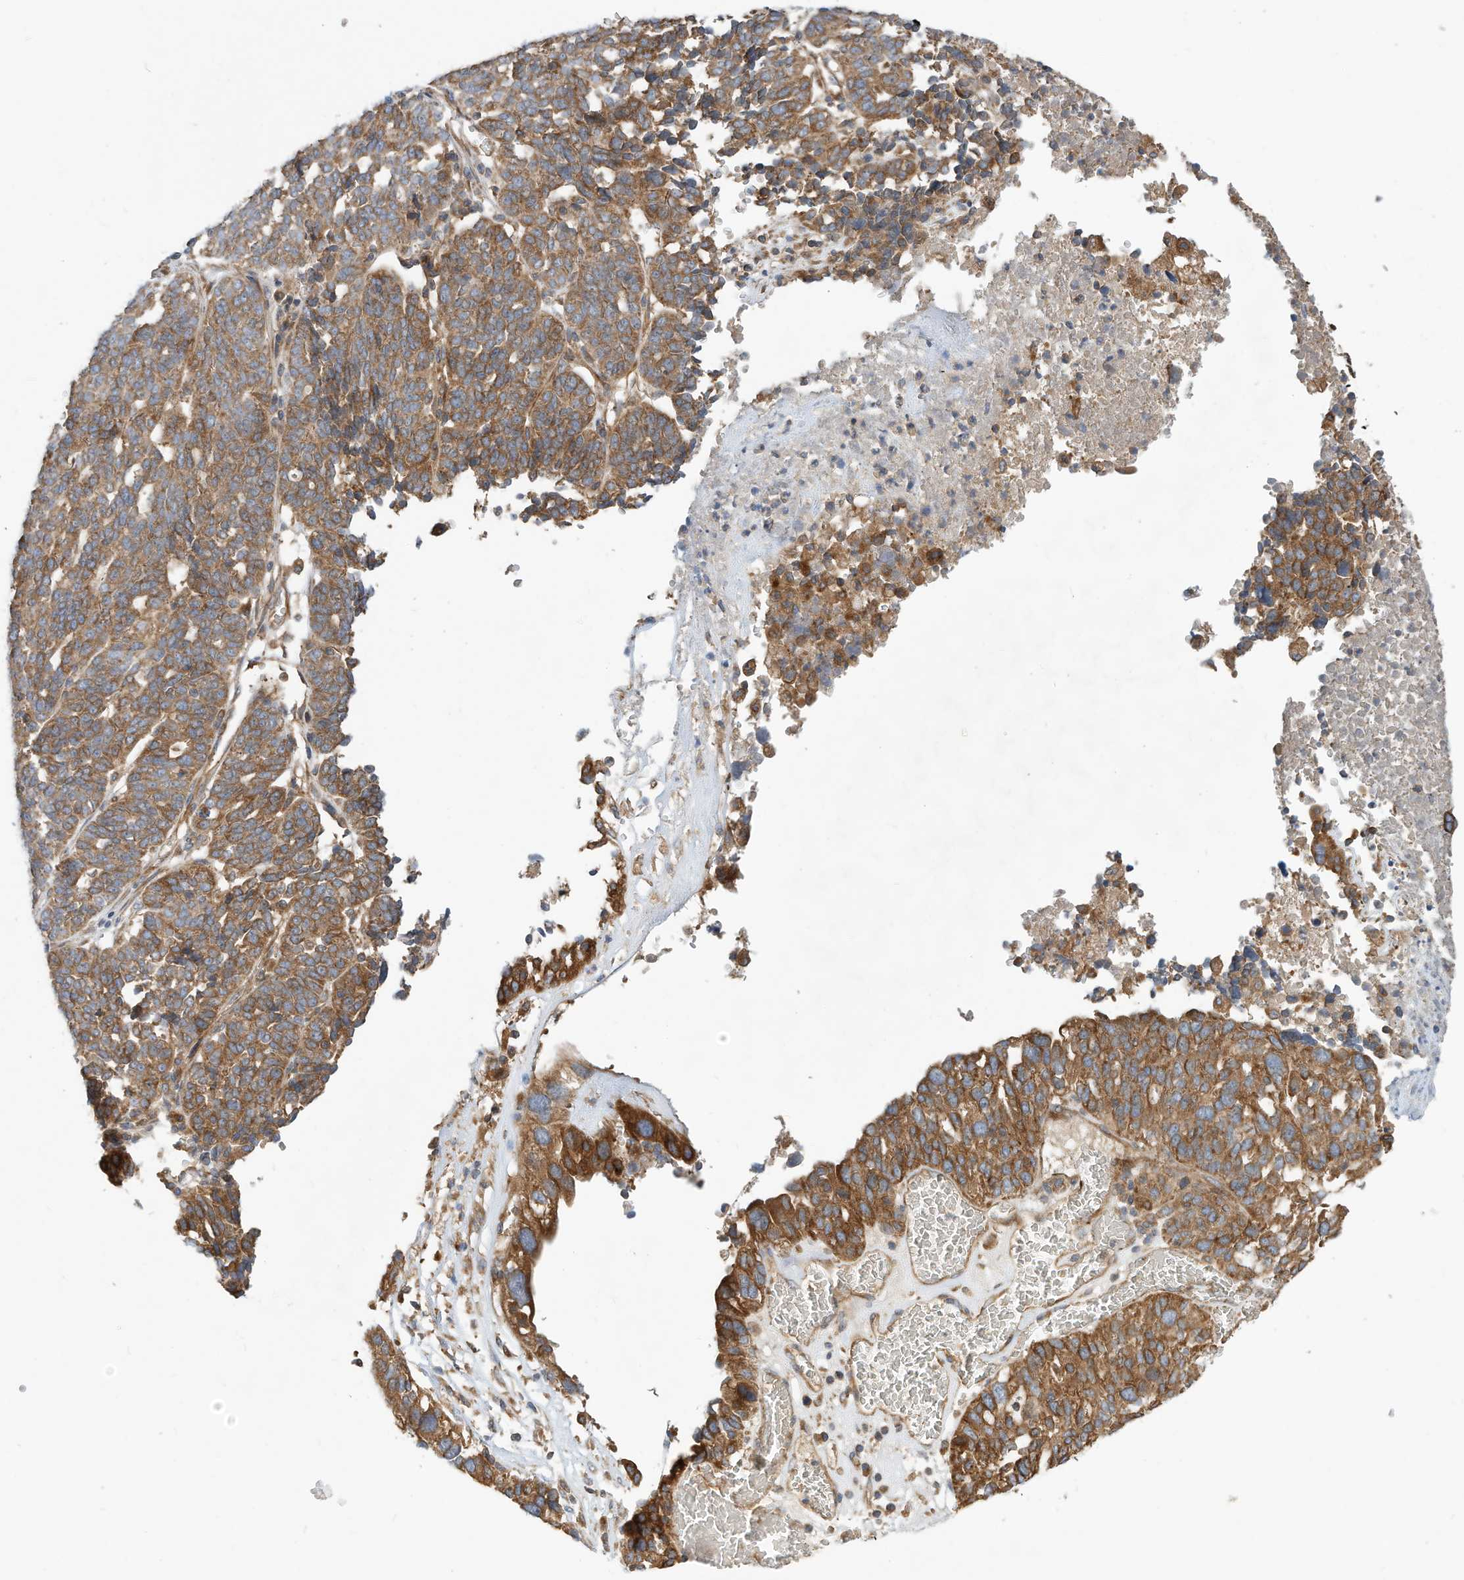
{"staining": {"intensity": "strong", "quantity": ">75%", "location": "cytoplasmic/membranous"}, "tissue": "ovarian cancer", "cell_type": "Tumor cells", "image_type": "cancer", "snomed": [{"axis": "morphology", "description": "Cystadenocarcinoma, serous, NOS"}, {"axis": "topography", "description": "Ovary"}], "caption": "Immunohistochemical staining of human ovarian cancer (serous cystadenocarcinoma) displays strong cytoplasmic/membranous protein positivity in approximately >75% of tumor cells.", "gene": "CPAMD8", "patient": {"sex": "female", "age": 59}}